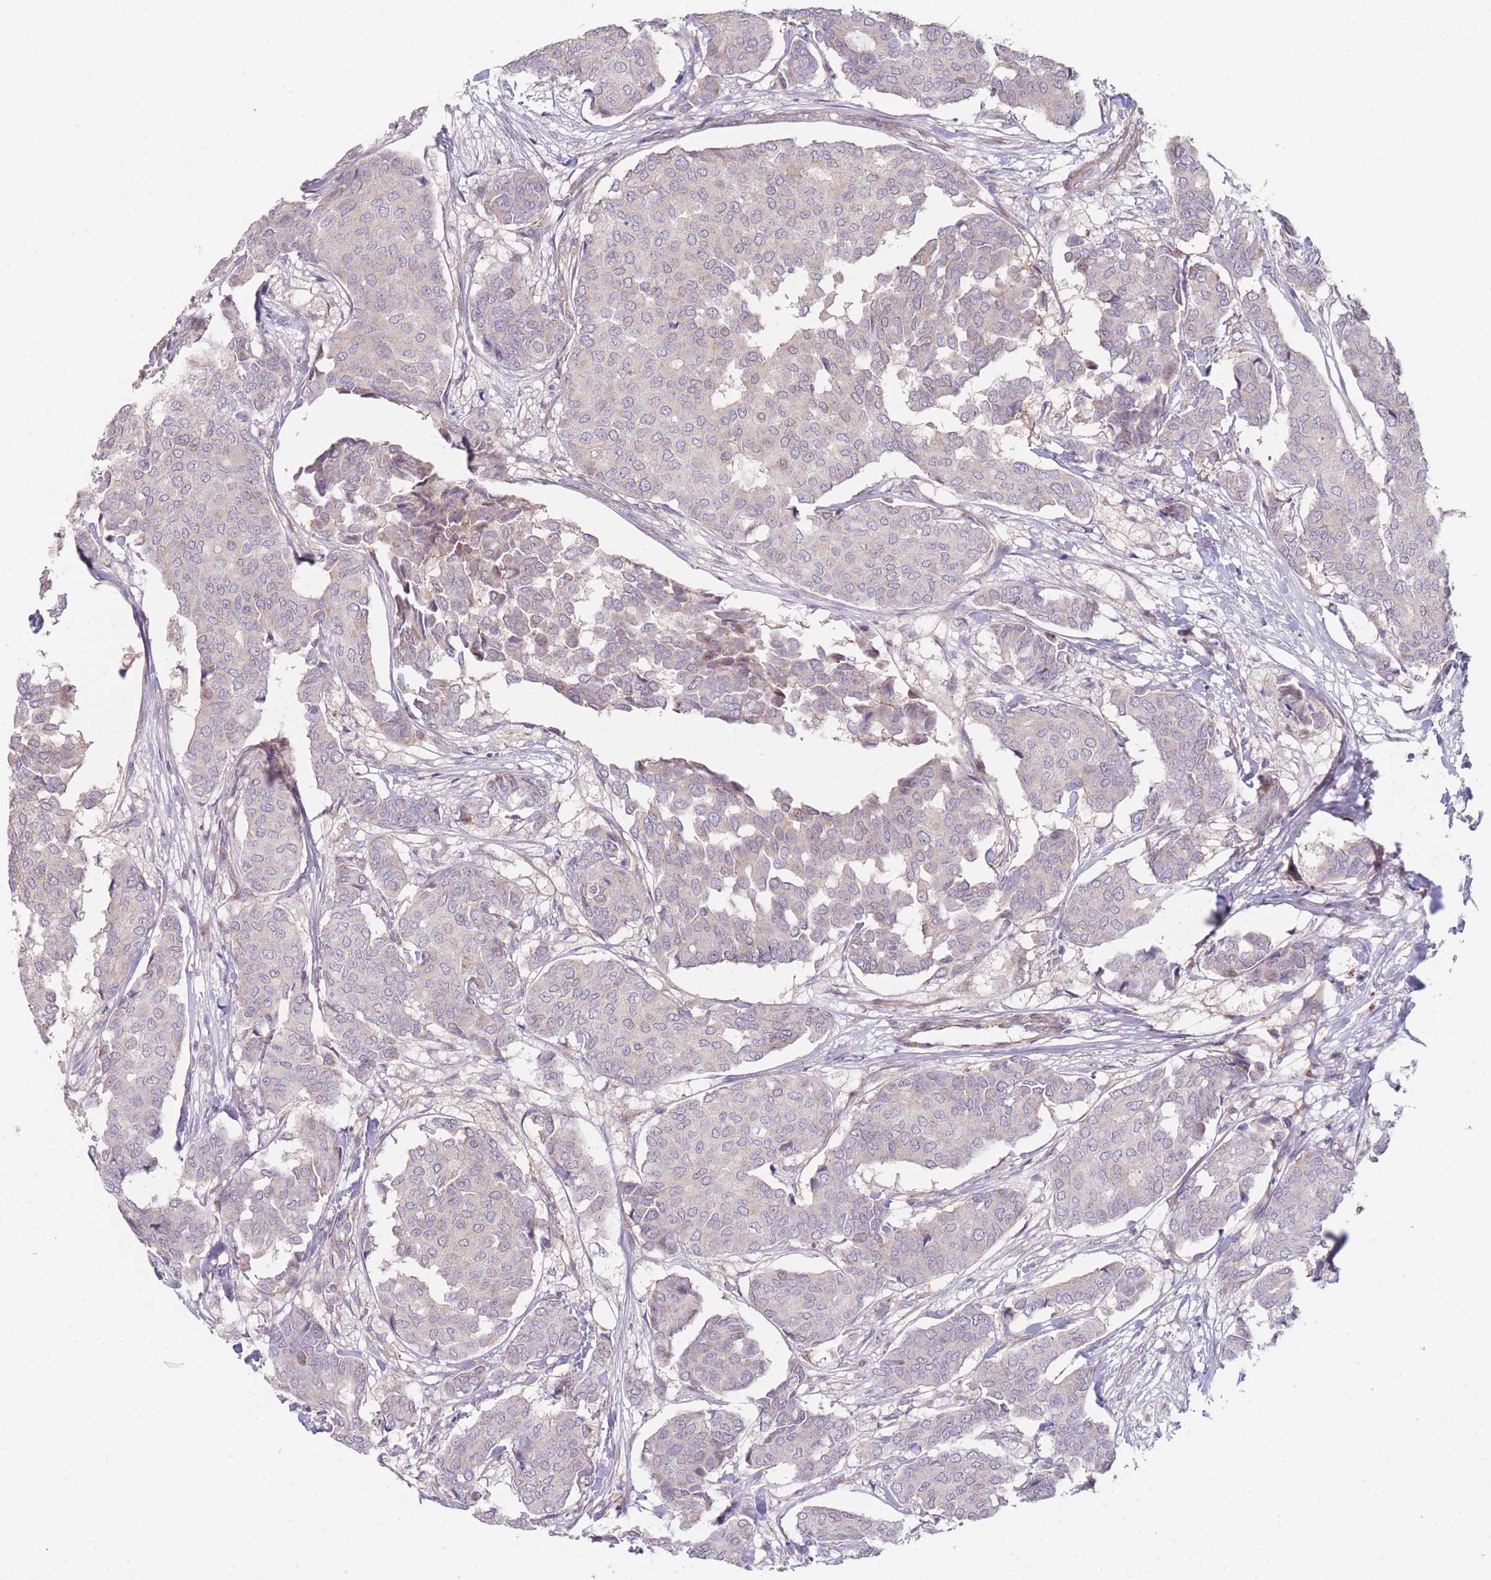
{"staining": {"intensity": "negative", "quantity": "none", "location": "none"}, "tissue": "breast cancer", "cell_type": "Tumor cells", "image_type": "cancer", "snomed": [{"axis": "morphology", "description": "Duct carcinoma"}, {"axis": "topography", "description": "Breast"}], "caption": "An image of human breast intraductal carcinoma is negative for staining in tumor cells. (DAB (3,3'-diaminobenzidine) immunohistochemistry, high magnification).", "gene": "SMPD4", "patient": {"sex": "female", "age": 75}}